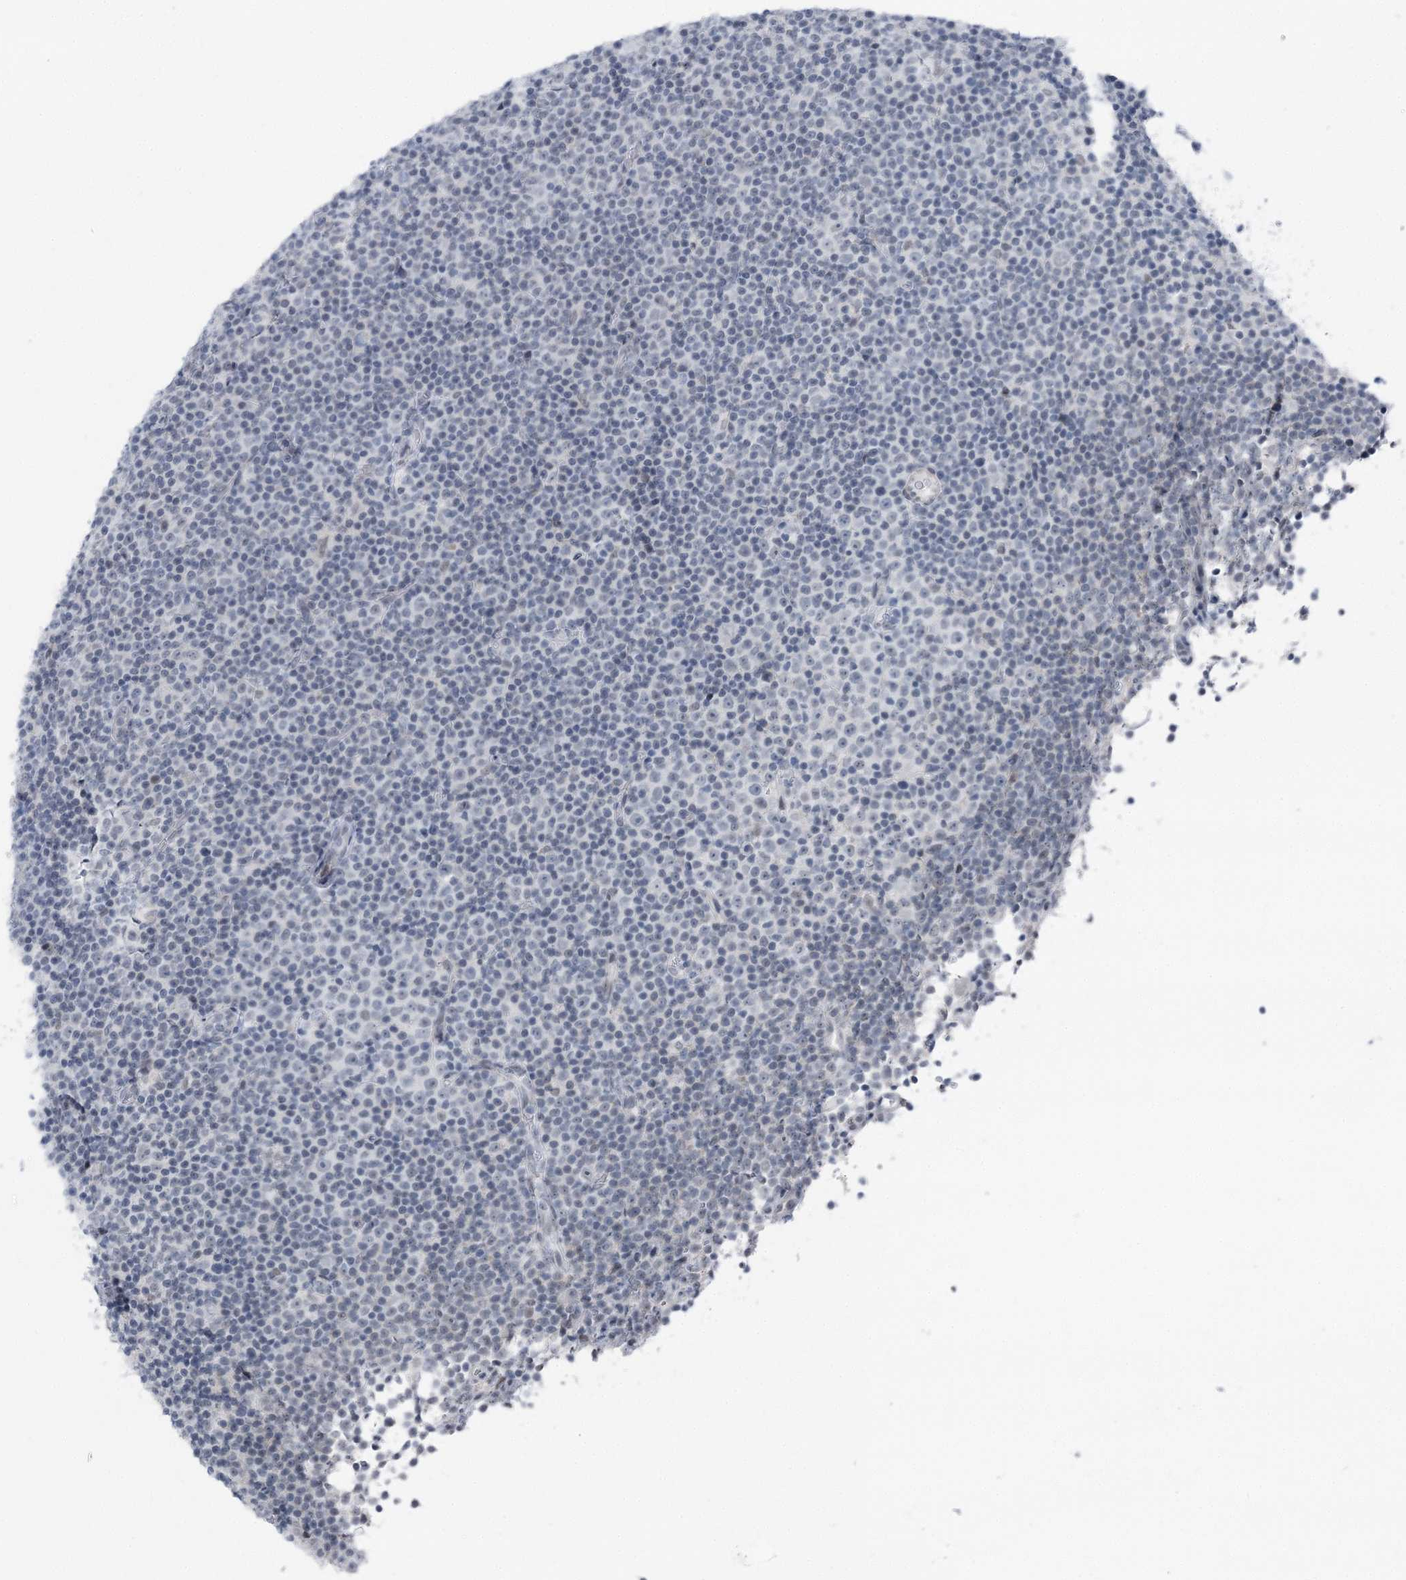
{"staining": {"intensity": "negative", "quantity": "none", "location": "none"}, "tissue": "lymphoma", "cell_type": "Tumor cells", "image_type": "cancer", "snomed": [{"axis": "morphology", "description": "Malignant lymphoma, non-Hodgkin's type, Low grade"}, {"axis": "topography", "description": "Lymph node"}], "caption": "Malignant lymphoma, non-Hodgkin's type (low-grade) stained for a protein using IHC displays no staining tumor cells.", "gene": "STEEP1", "patient": {"sex": "female", "age": 67}}